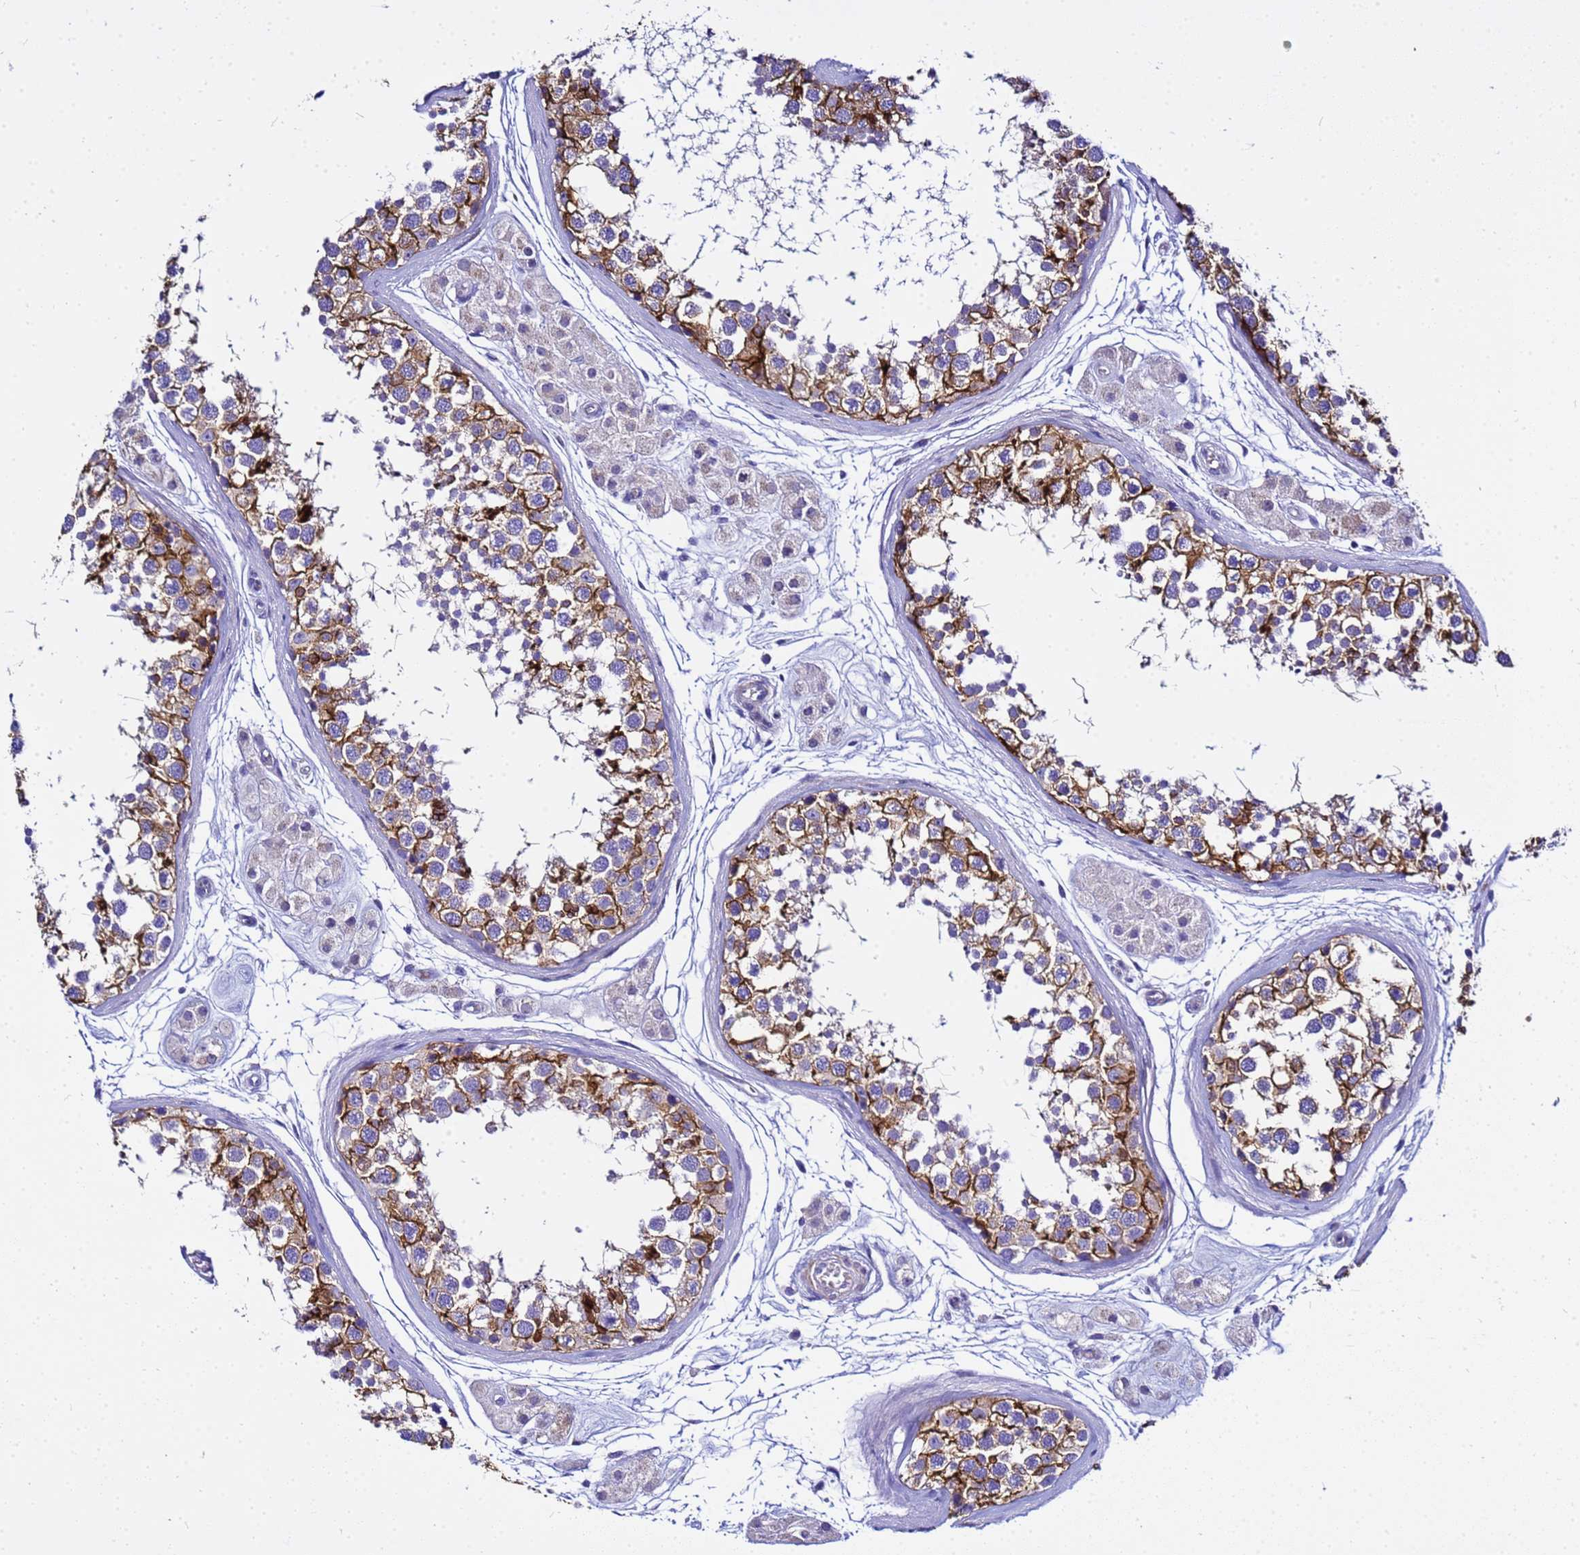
{"staining": {"intensity": "strong", "quantity": "25%-75%", "location": "cytoplasmic/membranous"}, "tissue": "testis", "cell_type": "Cells in seminiferous ducts", "image_type": "normal", "snomed": [{"axis": "morphology", "description": "Normal tissue, NOS"}, {"axis": "topography", "description": "Testis"}], "caption": "About 25%-75% of cells in seminiferous ducts in normal human testis exhibit strong cytoplasmic/membranous protein positivity as visualized by brown immunohistochemical staining.", "gene": "USP18", "patient": {"sex": "male", "age": 56}}